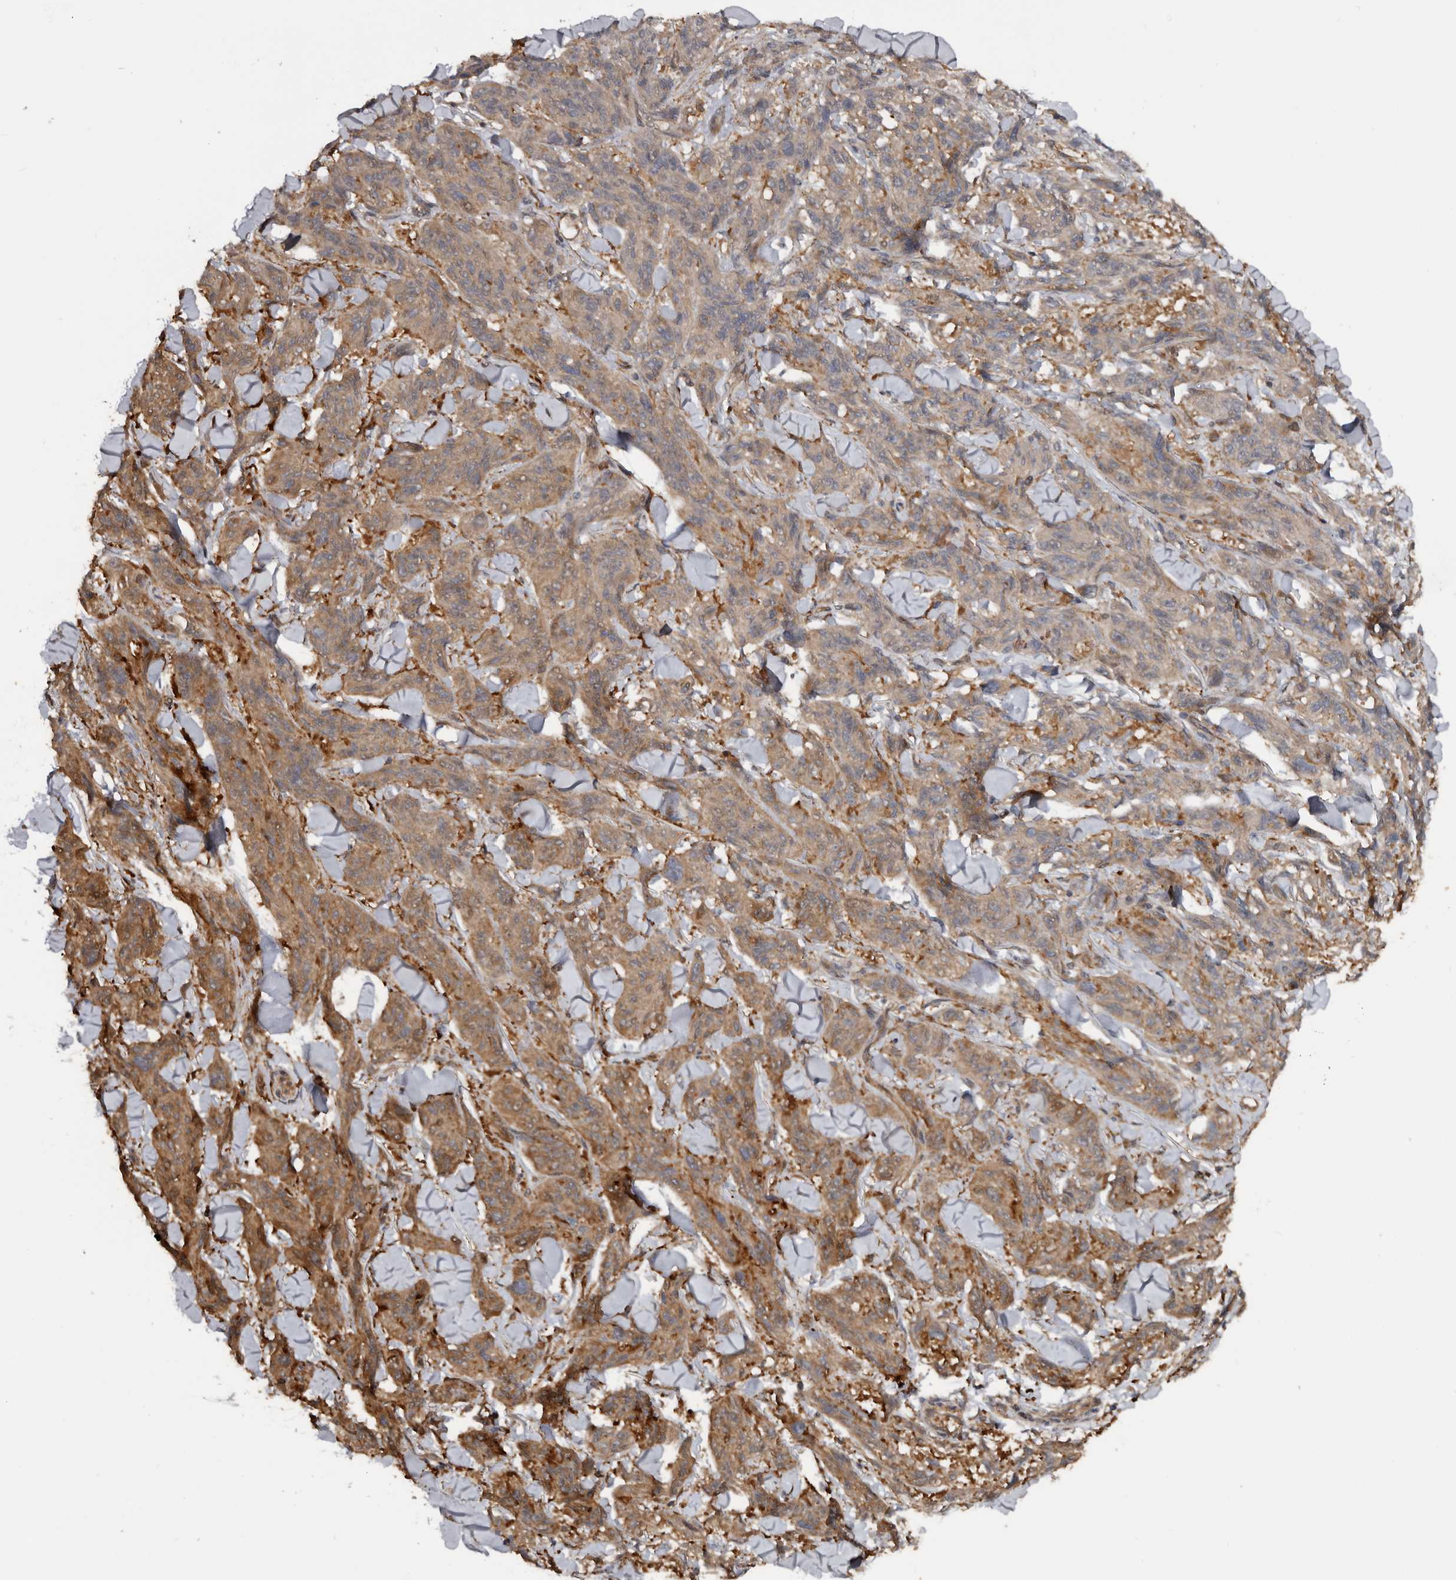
{"staining": {"intensity": "weak", "quantity": ">75%", "location": "cytoplasmic/membranous"}, "tissue": "melanoma", "cell_type": "Tumor cells", "image_type": "cancer", "snomed": [{"axis": "morphology", "description": "Malignant melanoma, NOS"}, {"axis": "topography", "description": "Skin"}], "caption": "About >75% of tumor cells in melanoma demonstrate weak cytoplasmic/membranous protein expression as visualized by brown immunohistochemical staining.", "gene": "EXOC3L1", "patient": {"sex": "male", "age": 53}}